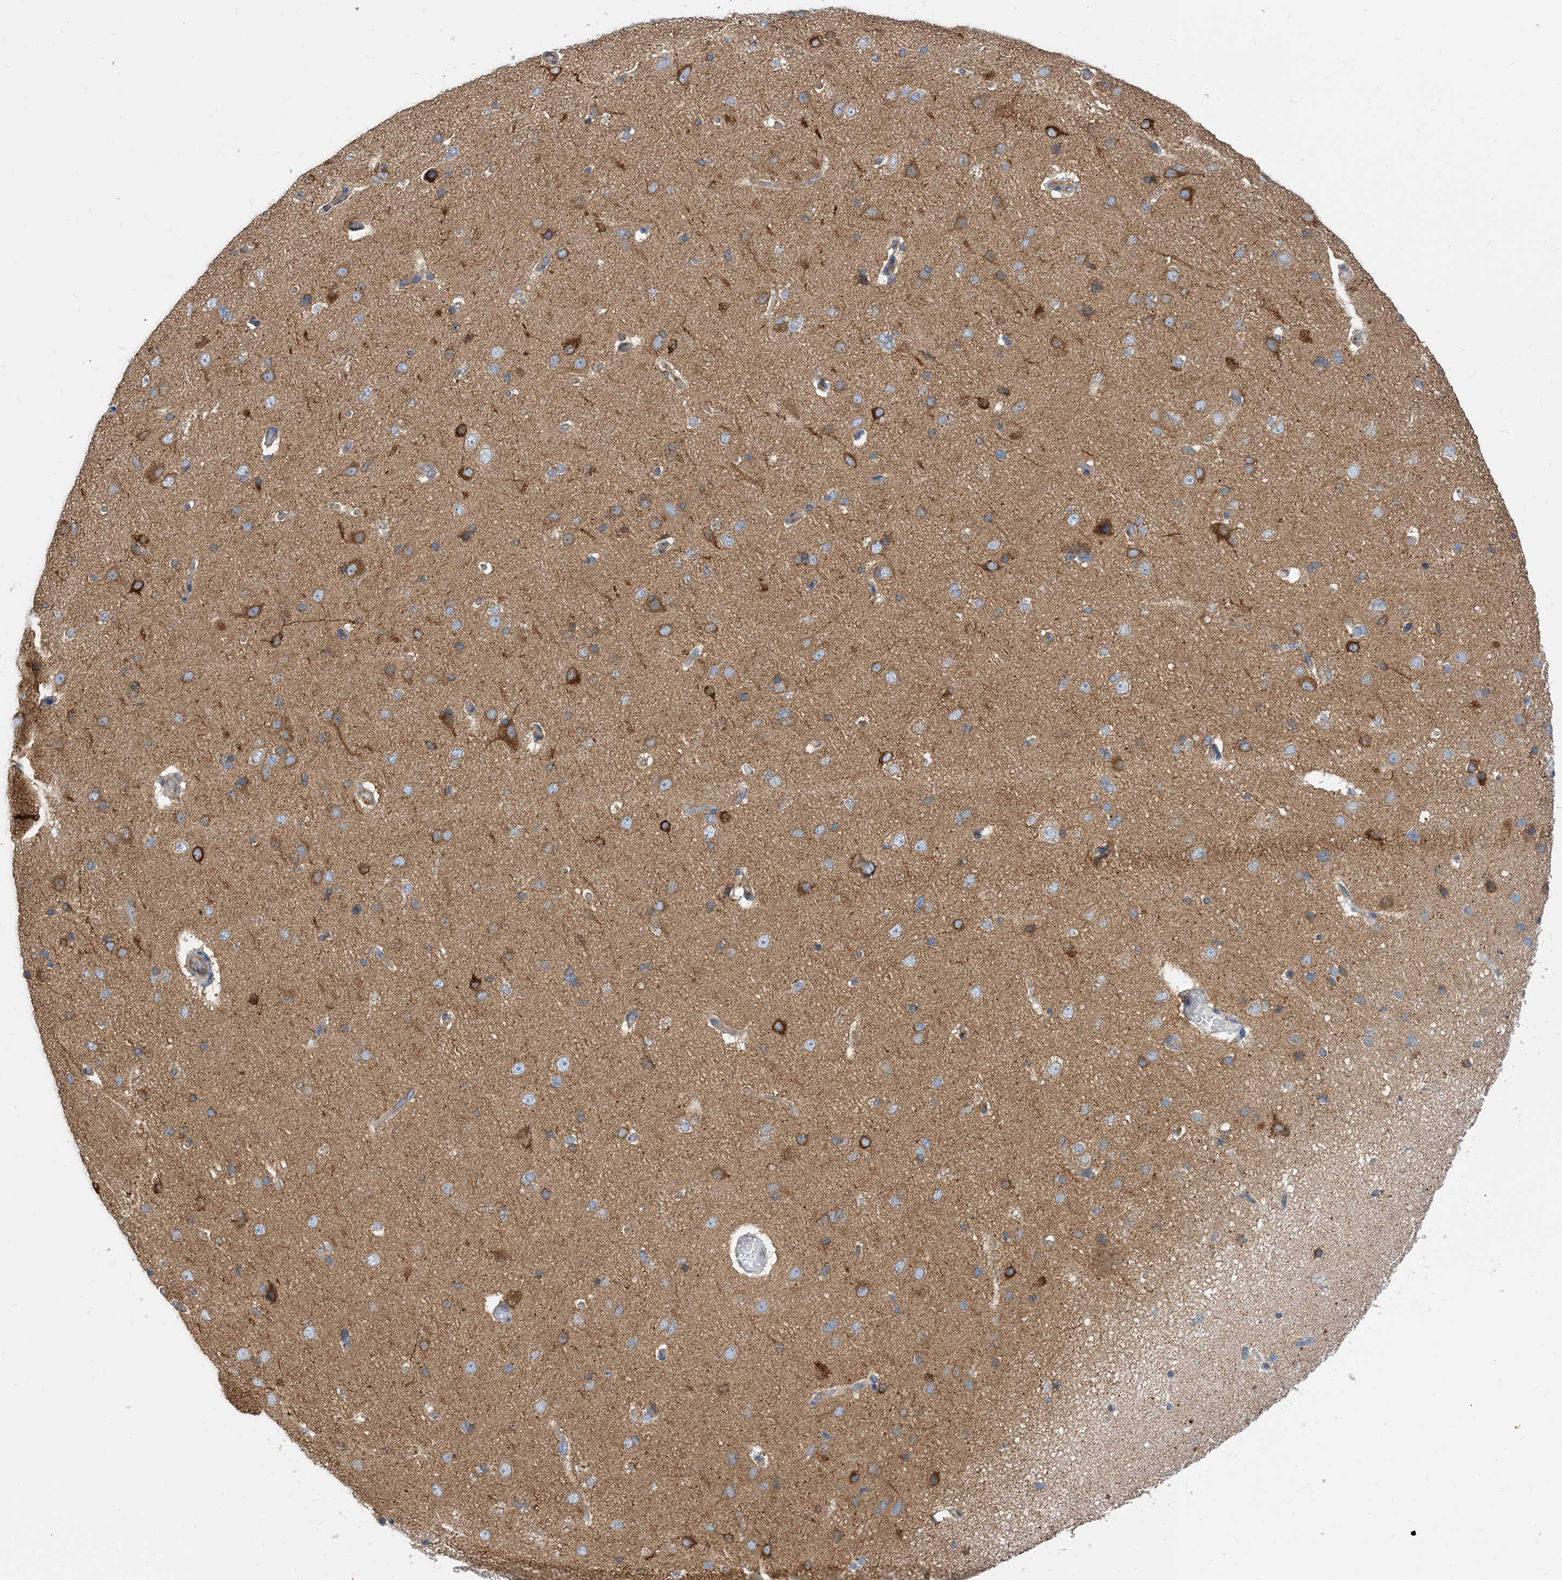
{"staining": {"intensity": "weak", "quantity": ">75%", "location": "cytoplasmic/membranous"}, "tissue": "cerebral cortex", "cell_type": "Endothelial cells", "image_type": "normal", "snomed": [{"axis": "morphology", "description": "Normal tissue, NOS"}, {"axis": "topography", "description": "Cerebral cortex"}], "caption": "This photomicrograph reveals immunohistochemistry staining of benign human cerebral cortex, with low weak cytoplasmic/membranous positivity in about >75% of endothelial cells.", "gene": "DYNC1LI1", "patient": {"sex": "male", "age": 34}}